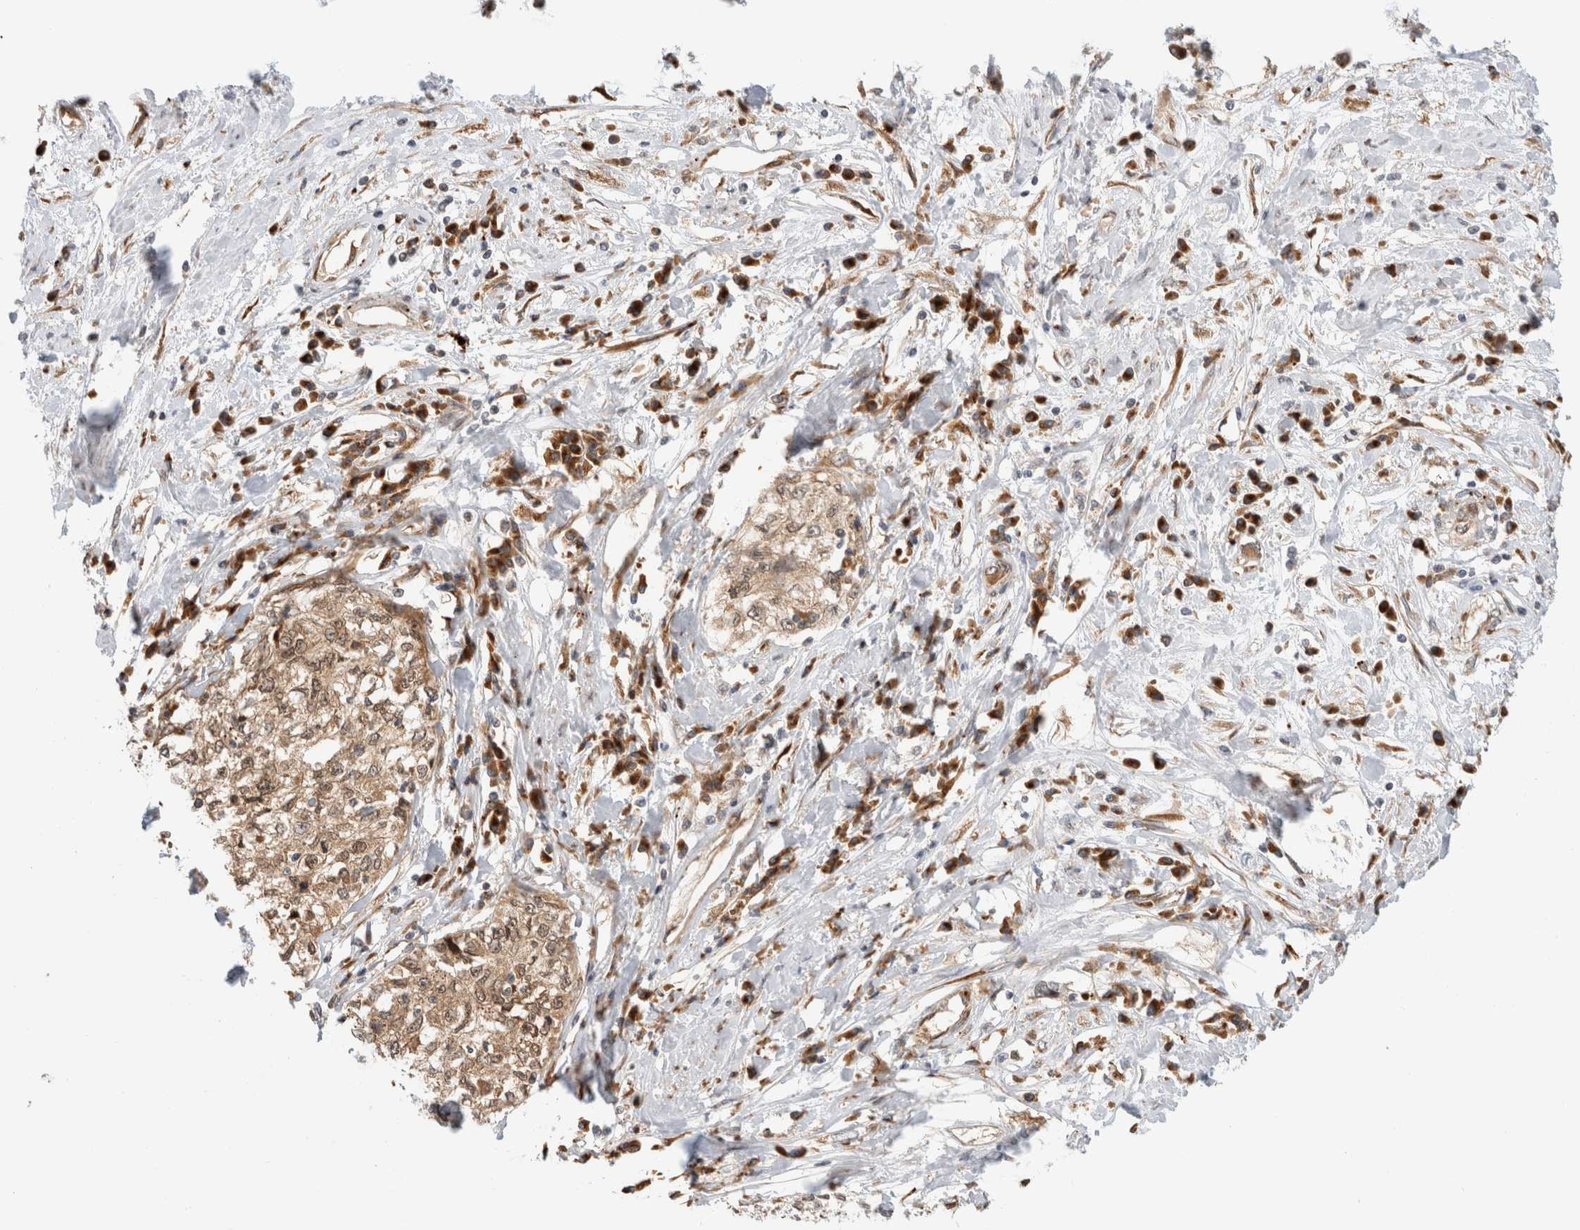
{"staining": {"intensity": "weak", "quantity": ">75%", "location": "cytoplasmic/membranous"}, "tissue": "cervical cancer", "cell_type": "Tumor cells", "image_type": "cancer", "snomed": [{"axis": "morphology", "description": "Squamous cell carcinoma, NOS"}, {"axis": "topography", "description": "Cervix"}], "caption": "Weak cytoplasmic/membranous staining is appreciated in about >75% of tumor cells in cervical squamous cell carcinoma. (IHC, brightfield microscopy, high magnification).", "gene": "ACTL9", "patient": {"sex": "female", "age": 57}}